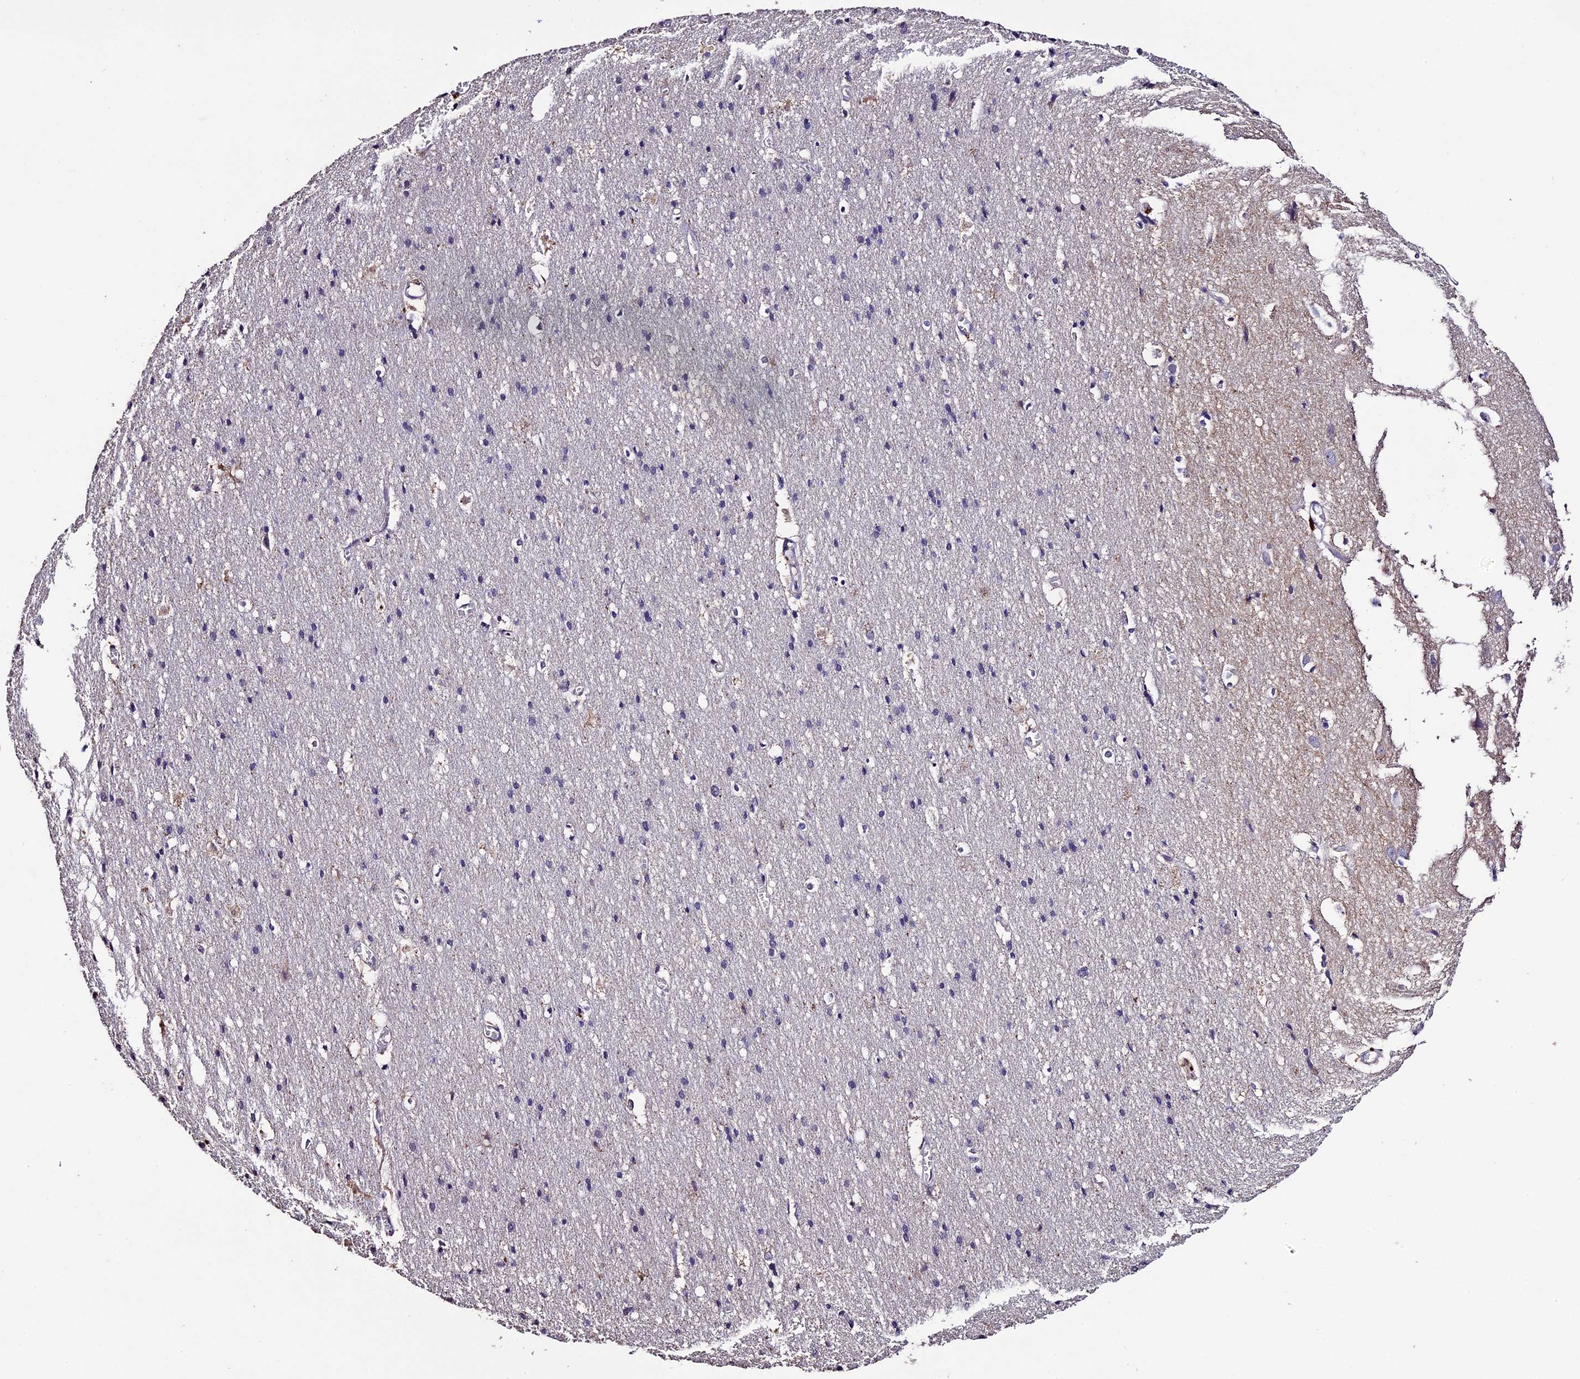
{"staining": {"intensity": "weak", "quantity": "<25%", "location": "cytoplasmic/membranous"}, "tissue": "cerebral cortex", "cell_type": "Endothelial cells", "image_type": "normal", "snomed": [{"axis": "morphology", "description": "Normal tissue, NOS"}, {"axis": "topography", "description": "Cerebral cortex"}], "caption": "A photomicrograph of cerebral cortex stained for a protein demonstrates no brown staining in endothelial cells. (DAB (3,3'-diaminobenzidine) immunohistochemistry (IHC) with hematoxylin counter stain).", "gene": "DIS3L", "patient": {"sex": "male", "age": 54}}